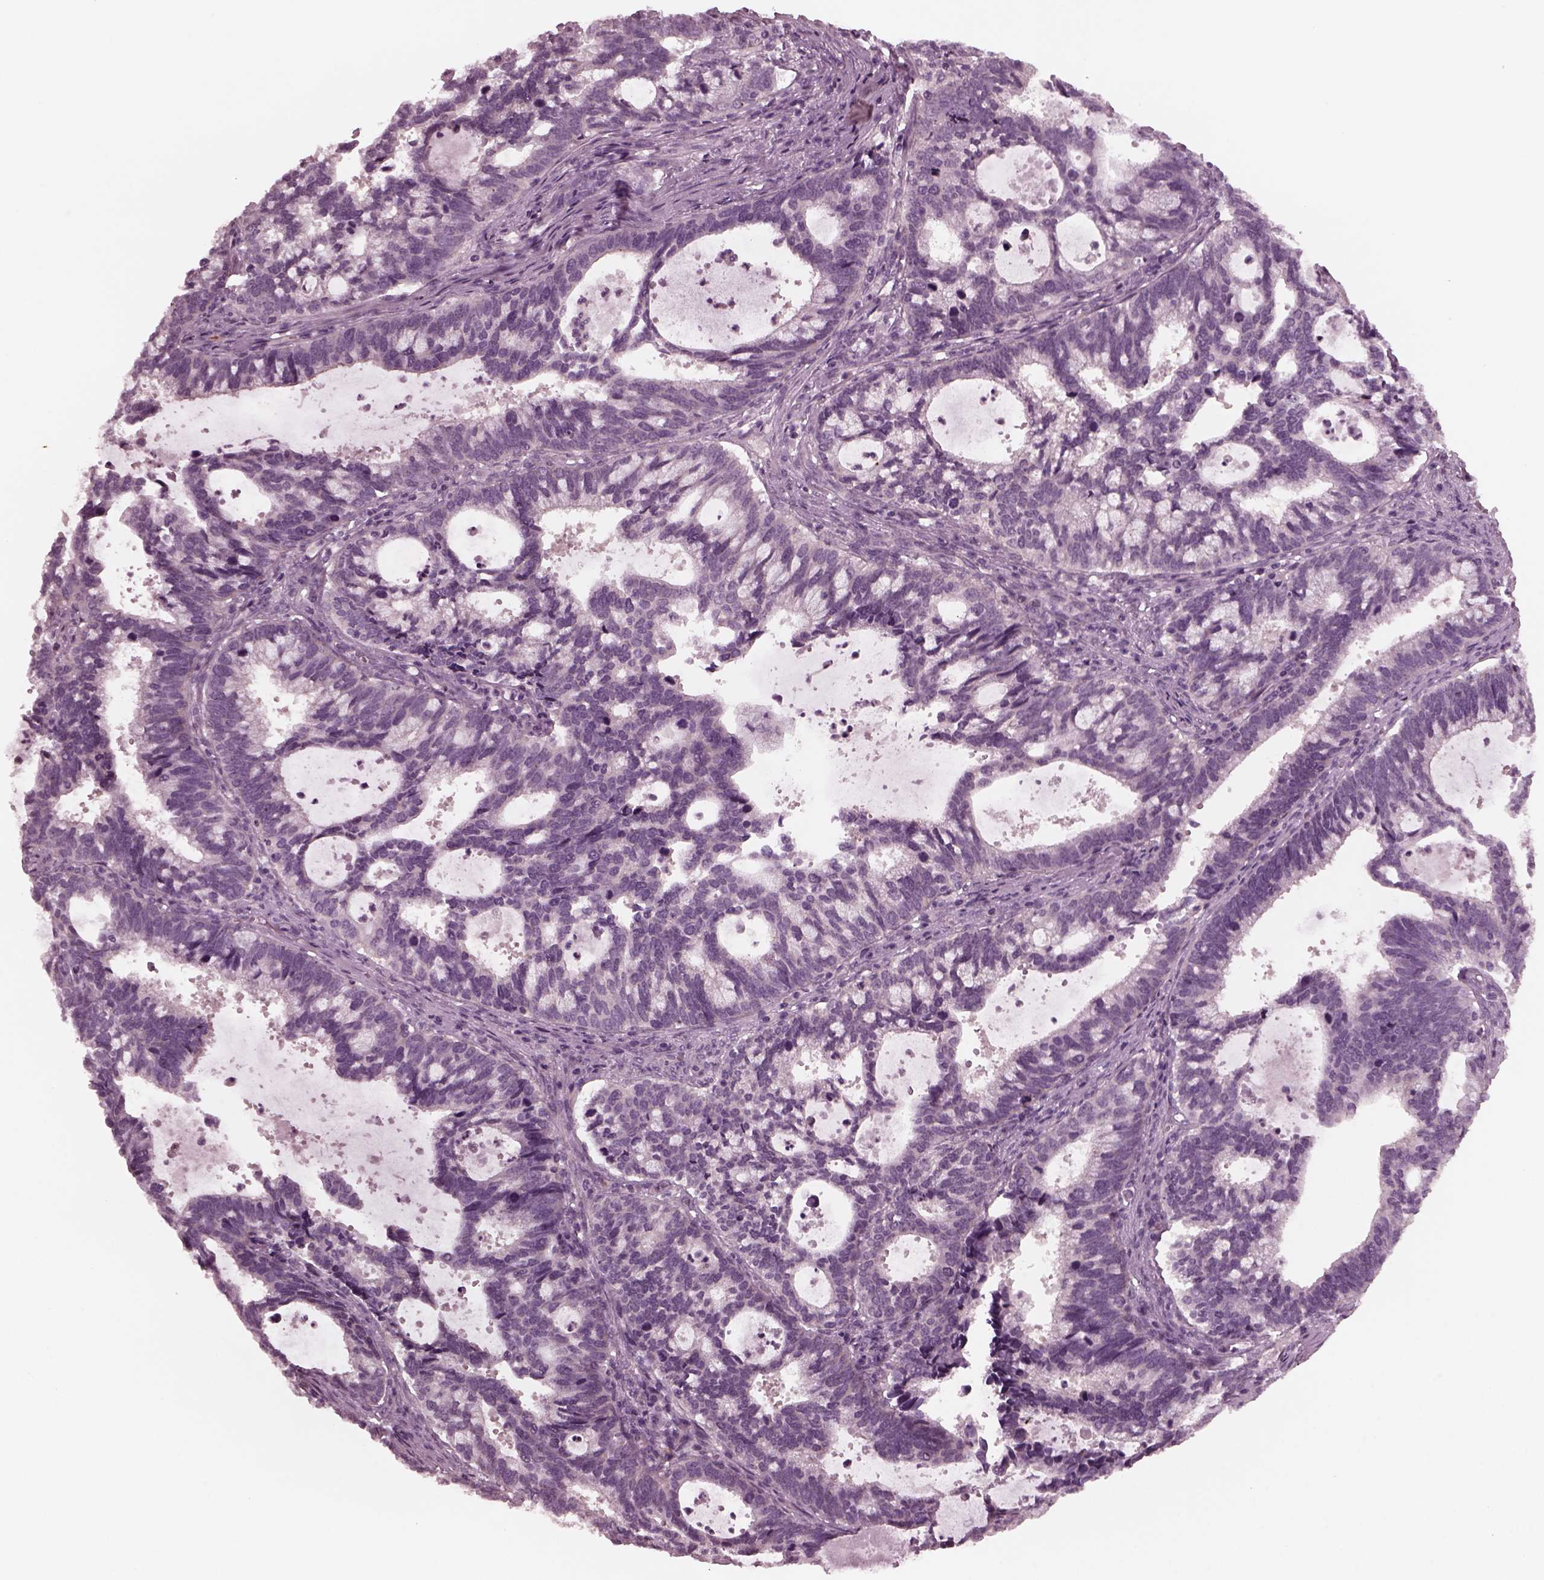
{"staining": {"intensity": "negative", "quantity": "none", "location": "none"}, "tissue": "cervical cancer", "cell_type": "Tumor cells", "image_type": "cancer", "snomed": [{"axis": "morphology", "description": "Adenocarcinoma, NOS"}, {"axis": "topography", "description": "Cervix"}], "caption": "The micrograph demonstrates no significant staining in tumor cells of cervical cancer.", "gene": "YY2", "patient": {"sex": "female", "age": 42}}